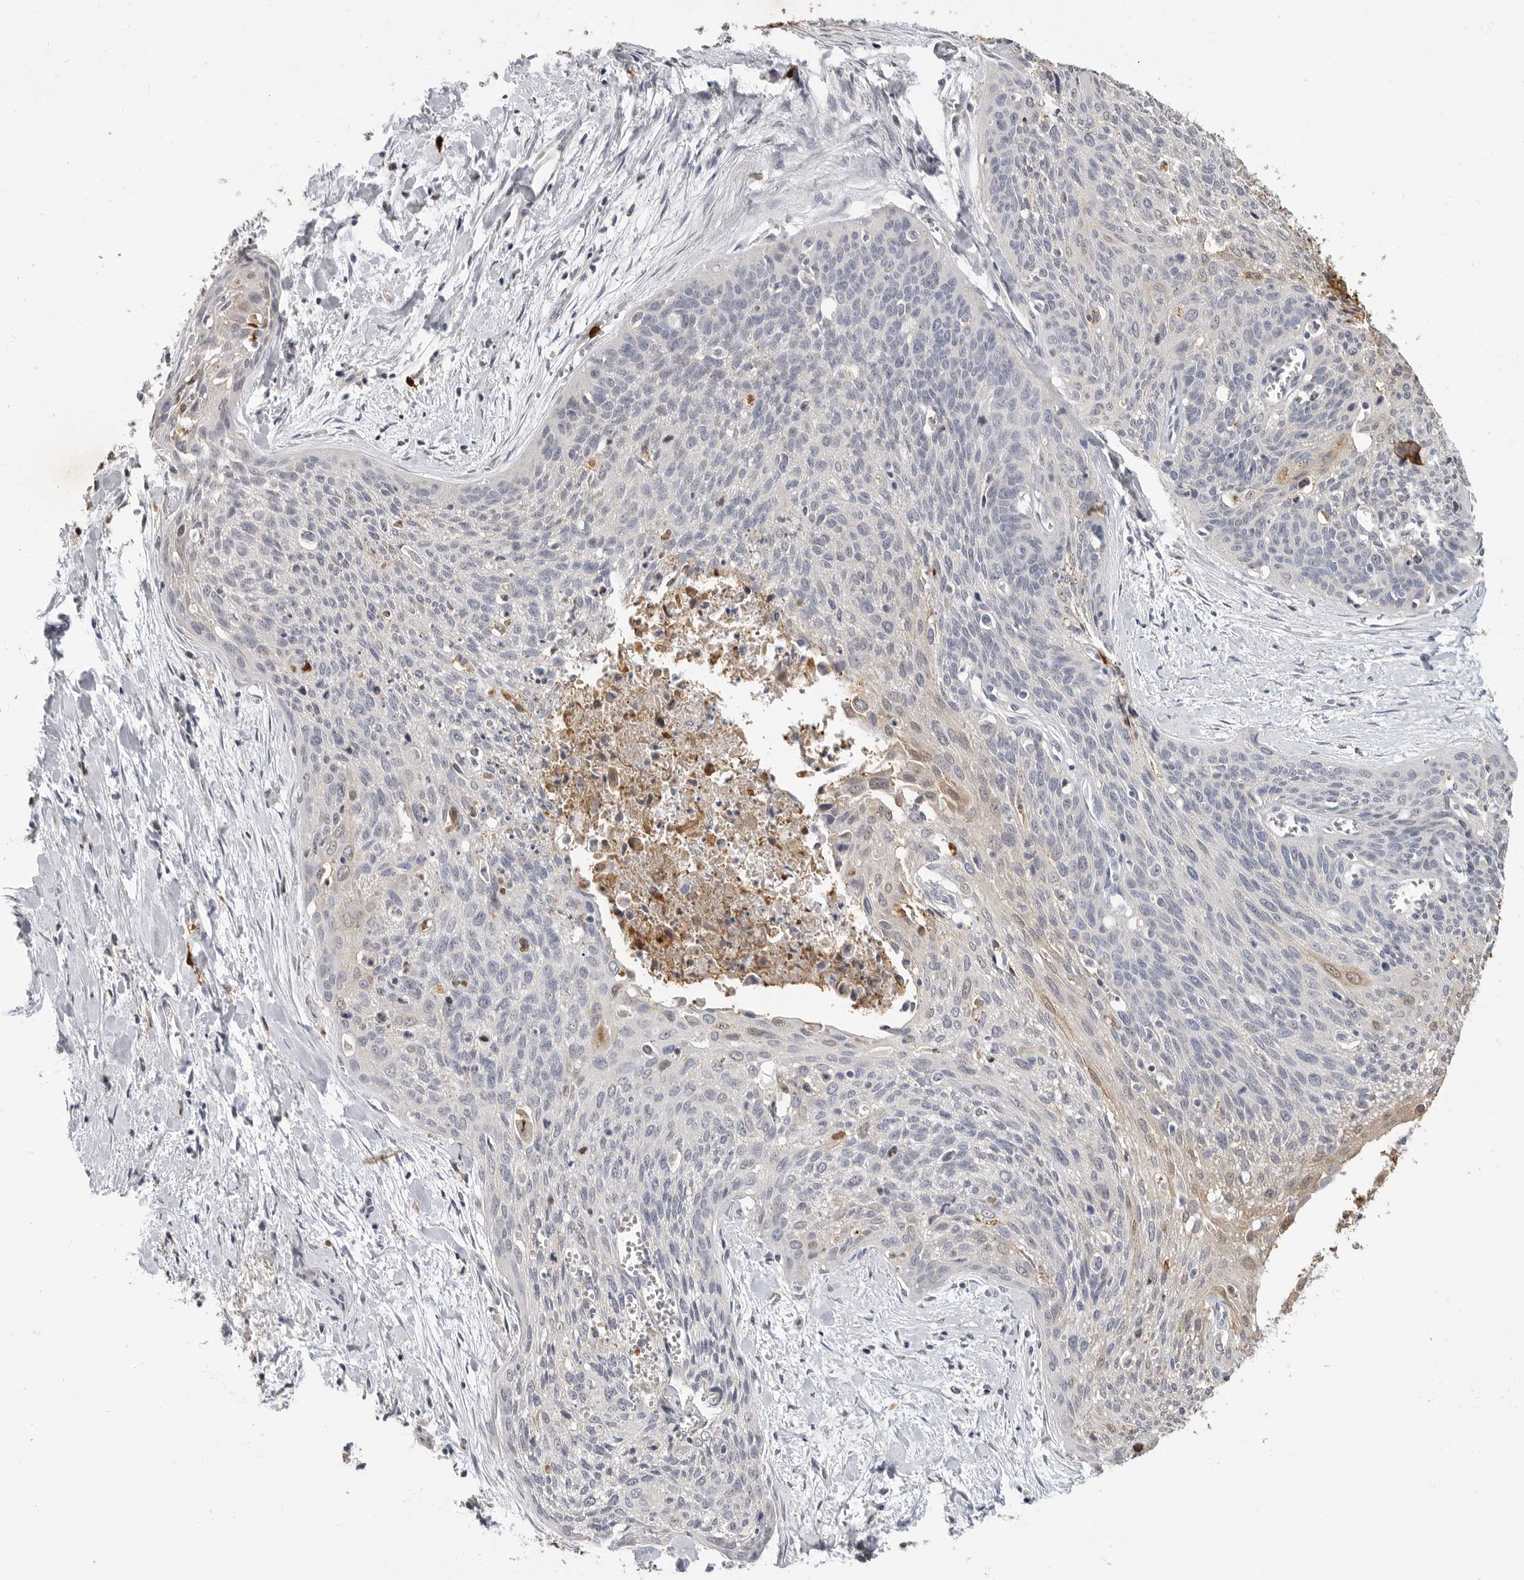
{"staining": {"intensity": "negative", "quantity": "none", "location": "none"}, "tissue": "cervical cancer", "cell_type": "Tumor cells", "image_type": "cancer", "snomed": [{"axis": "morphology", "description": "Squamous cell carcinoma, NOS"}, {"axis": "topography", "description": "Cervix"}], "caption": "Tumor cells show no significant protein staining in cervical cancer.", "gene": "LTBR", "patient": {"sex": "female", "age": 55}}